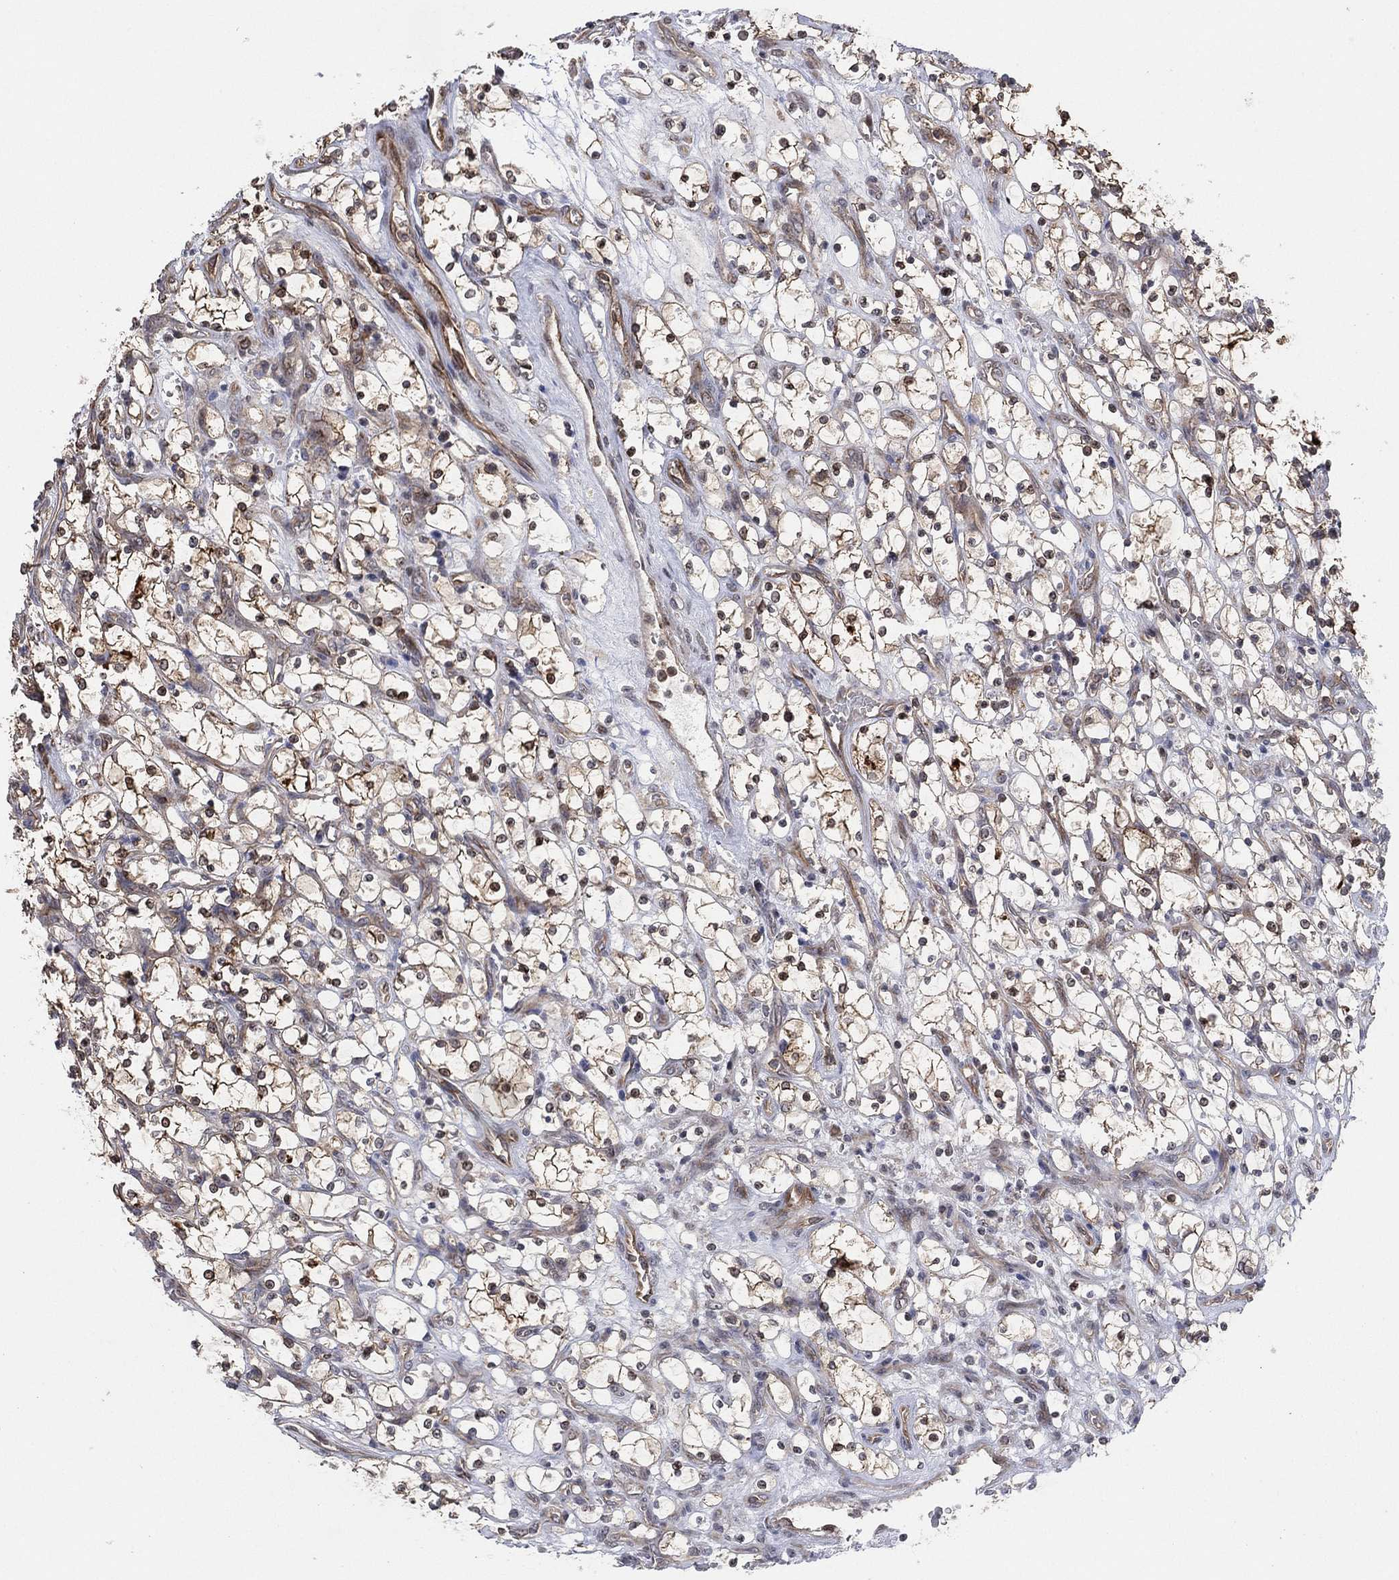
{"staining": {"intensity": "moderate", "quantity": "<25%", "location": "cytoplasmic/membranous"}, "tissue": "renal cancer", "cell_type": "Tumor cells", "image_type": "cancer", "snomed": [{"axis": "morphology", "description": "Adenocarcinoma, NOS"}, {"axis": "topography", "description": "Kidney"}], "caption": "Moderate cytoplasmic/membranous protein expression is seen in approximately <25% of tumor cells in adenocarcinoma (renal).", "gene": "TMCO1", "patient": {"sex": "female", "age": 69}}